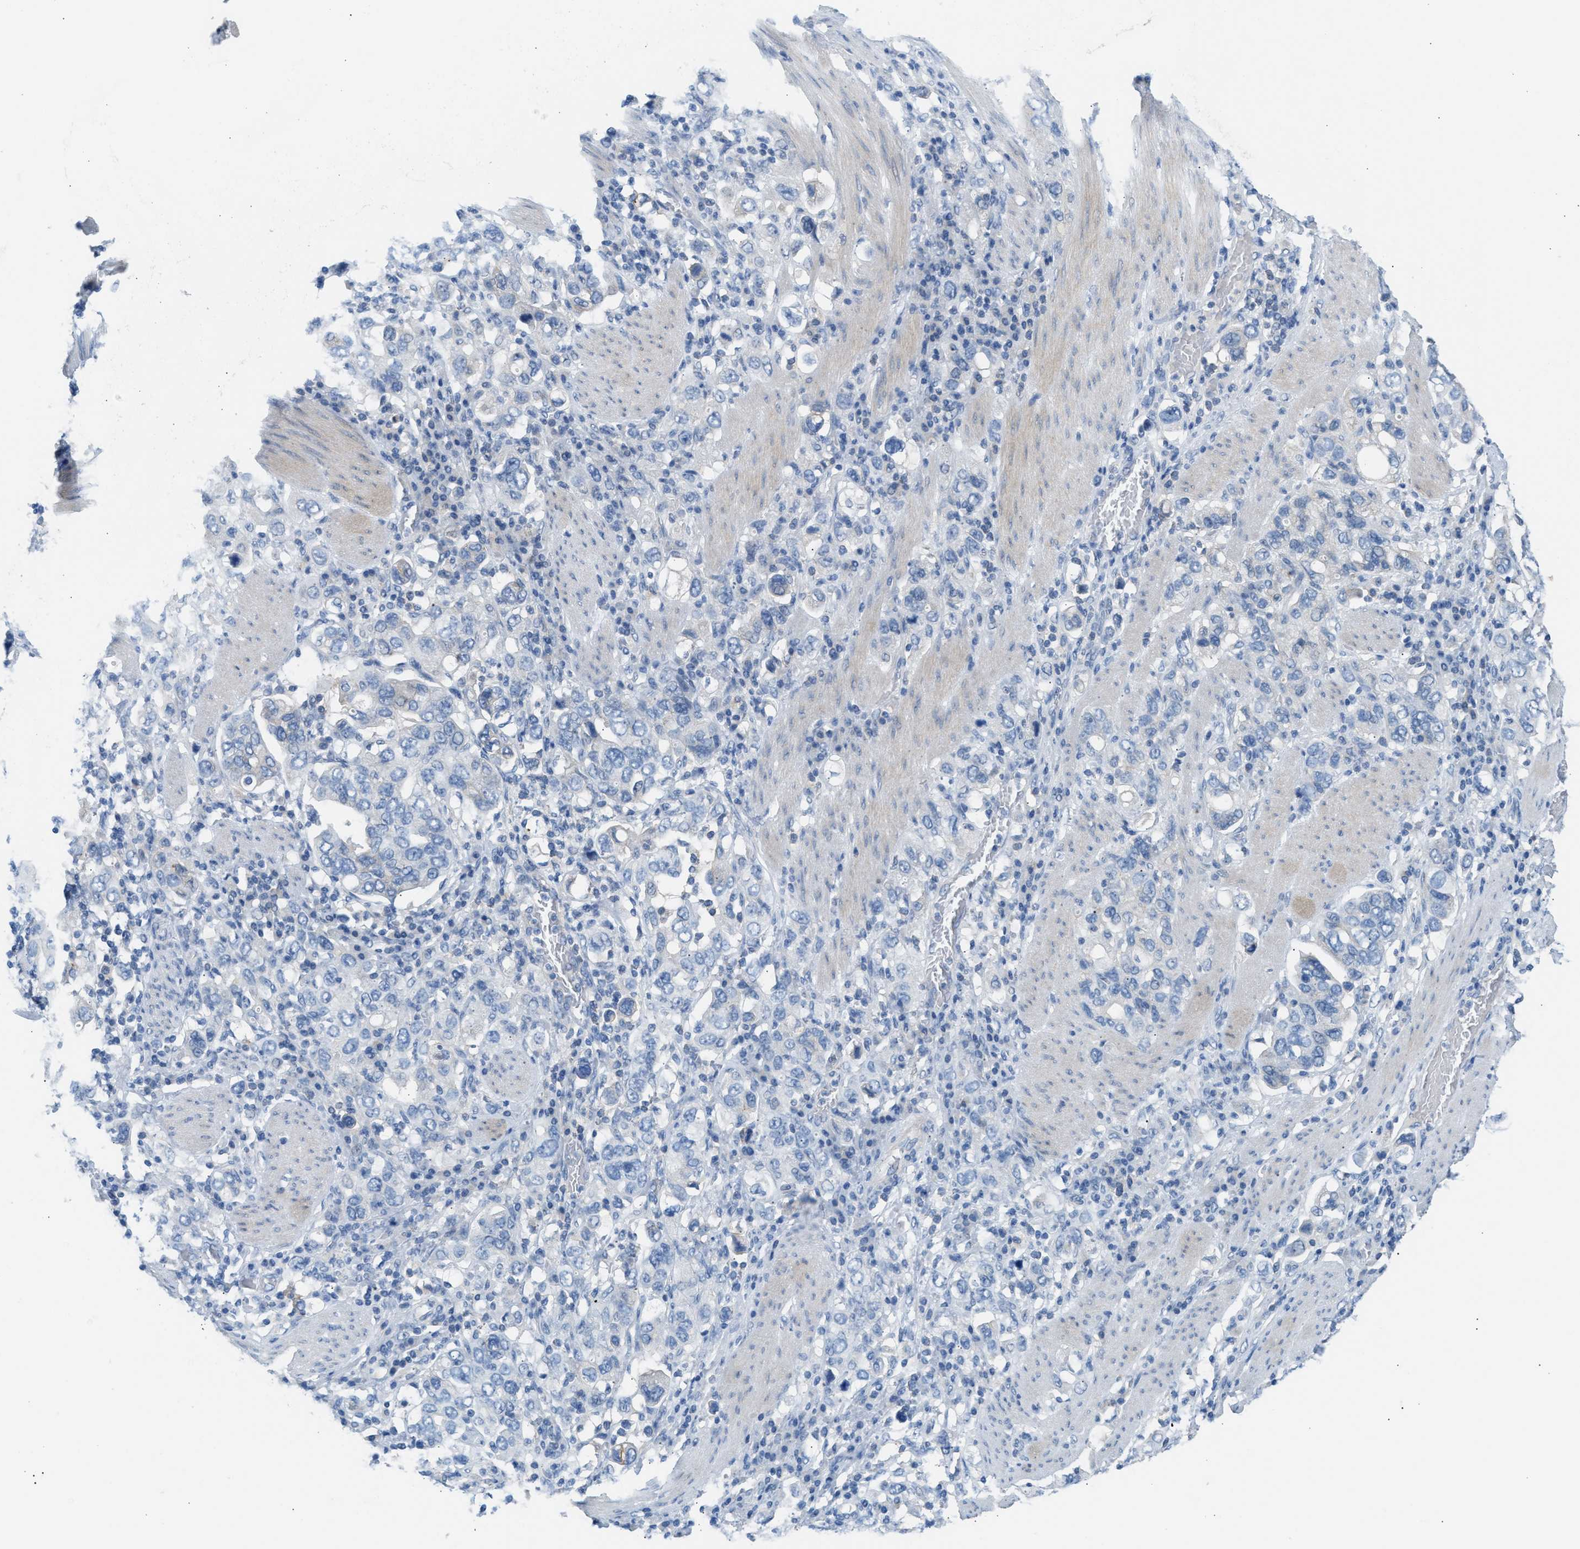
{"staining": {"intensity": "negative", "quantity": "none", "location": "none"}, "tissue": "stomach cancer", "cell_type": "Tumor cells", "image_type": "cancer", "snomed": [{"axis": "morphology", "description": "Adenocarcinoma, NOS"}, {"axis": "topography", "description": "Stomach, upper"}], "caption": "This is a image of immunohistochemistry staining of stomach cancer, which shows no positivity in tumor cells.", "gene": "ERBB2", "patient": {"sex": "male", "age": 62}}